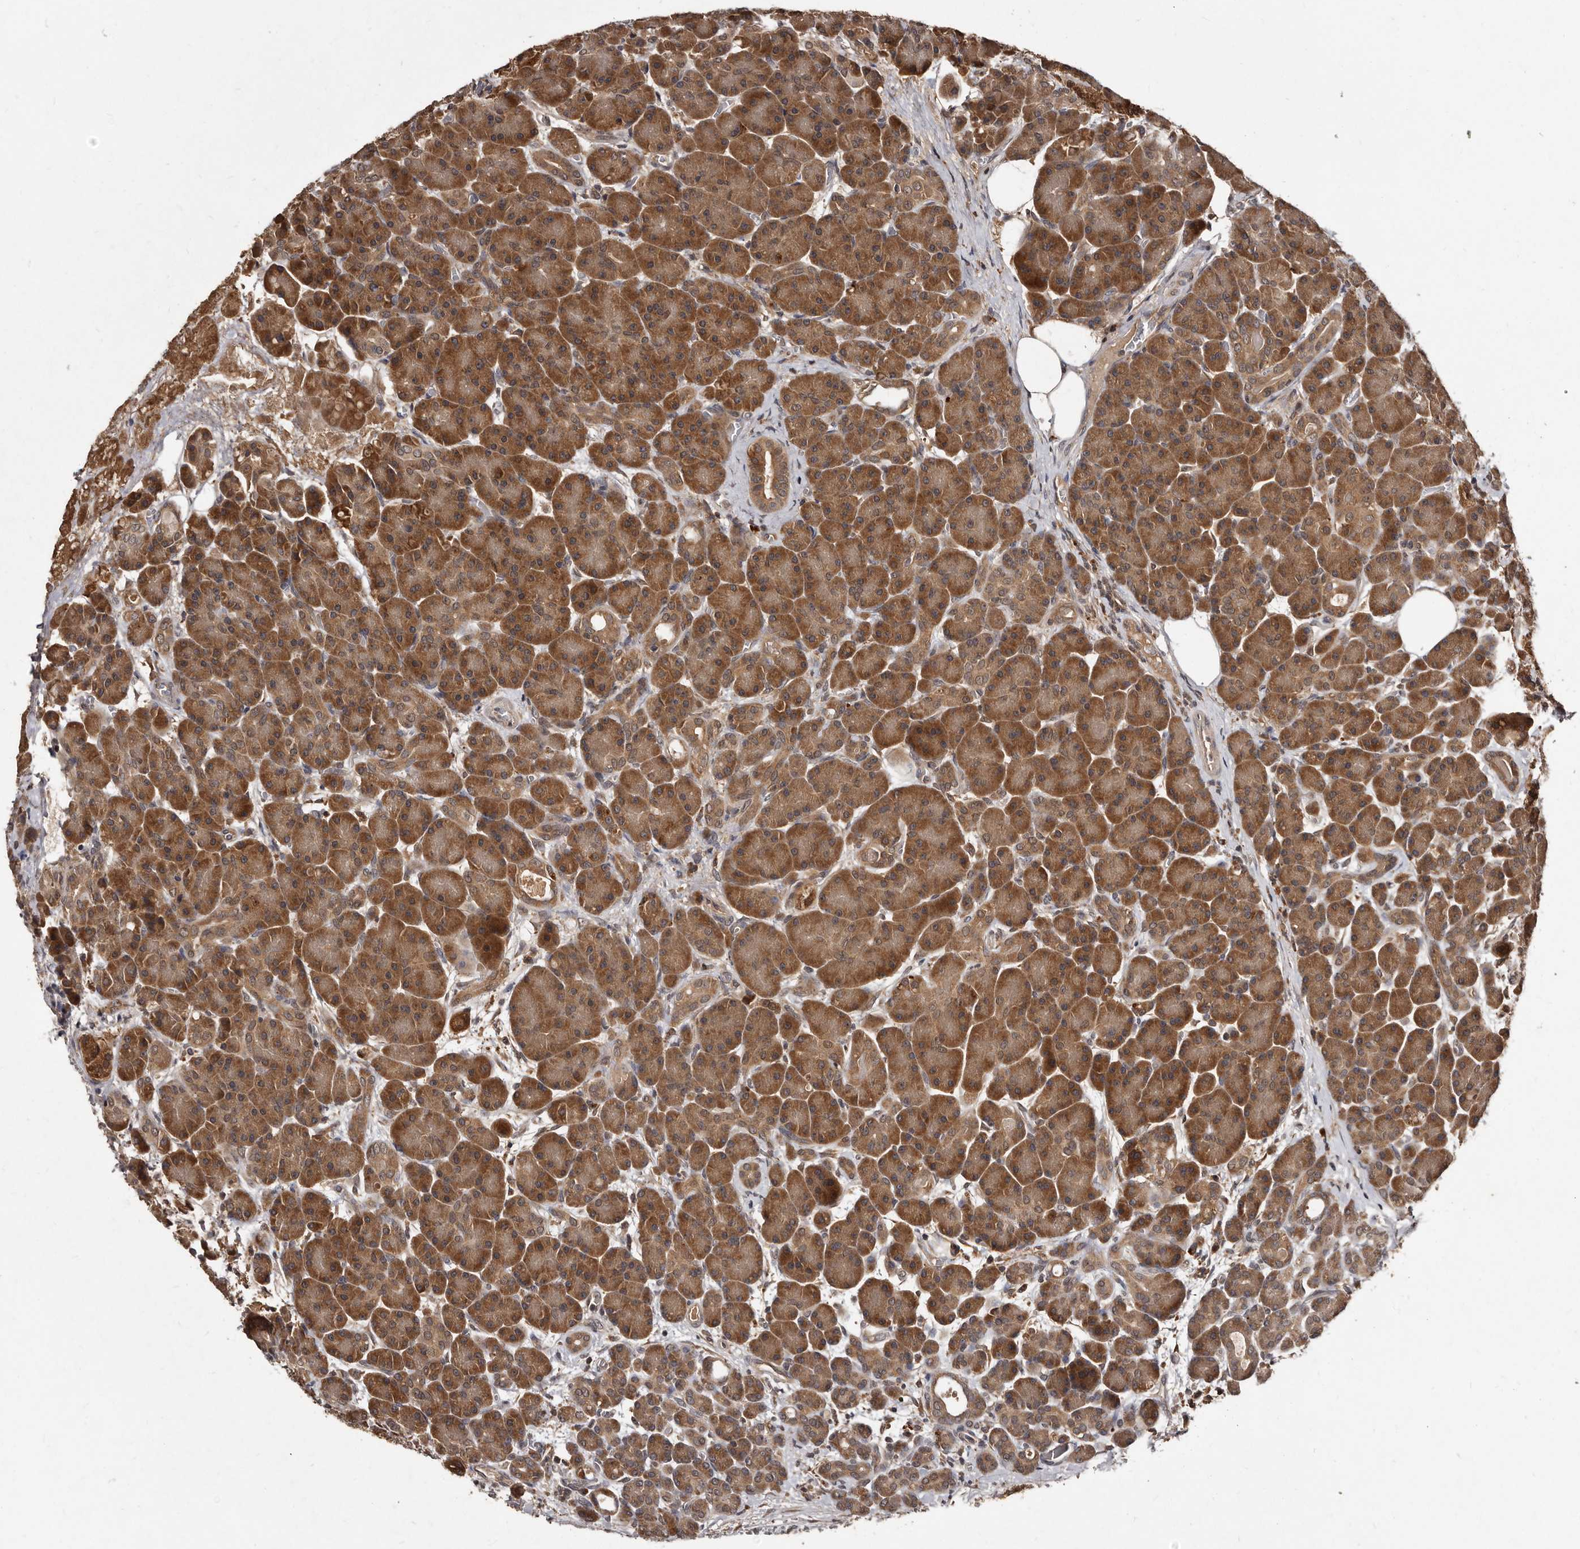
{"staining": {"intensity": "moderate", "quantity": ">75%", "location": "cytoplasmic/membranous"}, "tissue": "pancreas", "cell_type": "Exocrine glandular cells", "image_type": "normal", "snomed": [{"axis": "morphology", "description": "Normal tissue, NOS"}, {"axis": "topography", "description": "Pancreas"}], "caption": "Immunohistochemistry (DAB (3,3'-diaminobenzidine)) staining of benign human pancreas displays moderate cytoplasmic/membranous protein expression in approximately >75% of exocrine glandular cells.", "gene": "PMVK", "patient": {"sex": "male", "age": 63}}